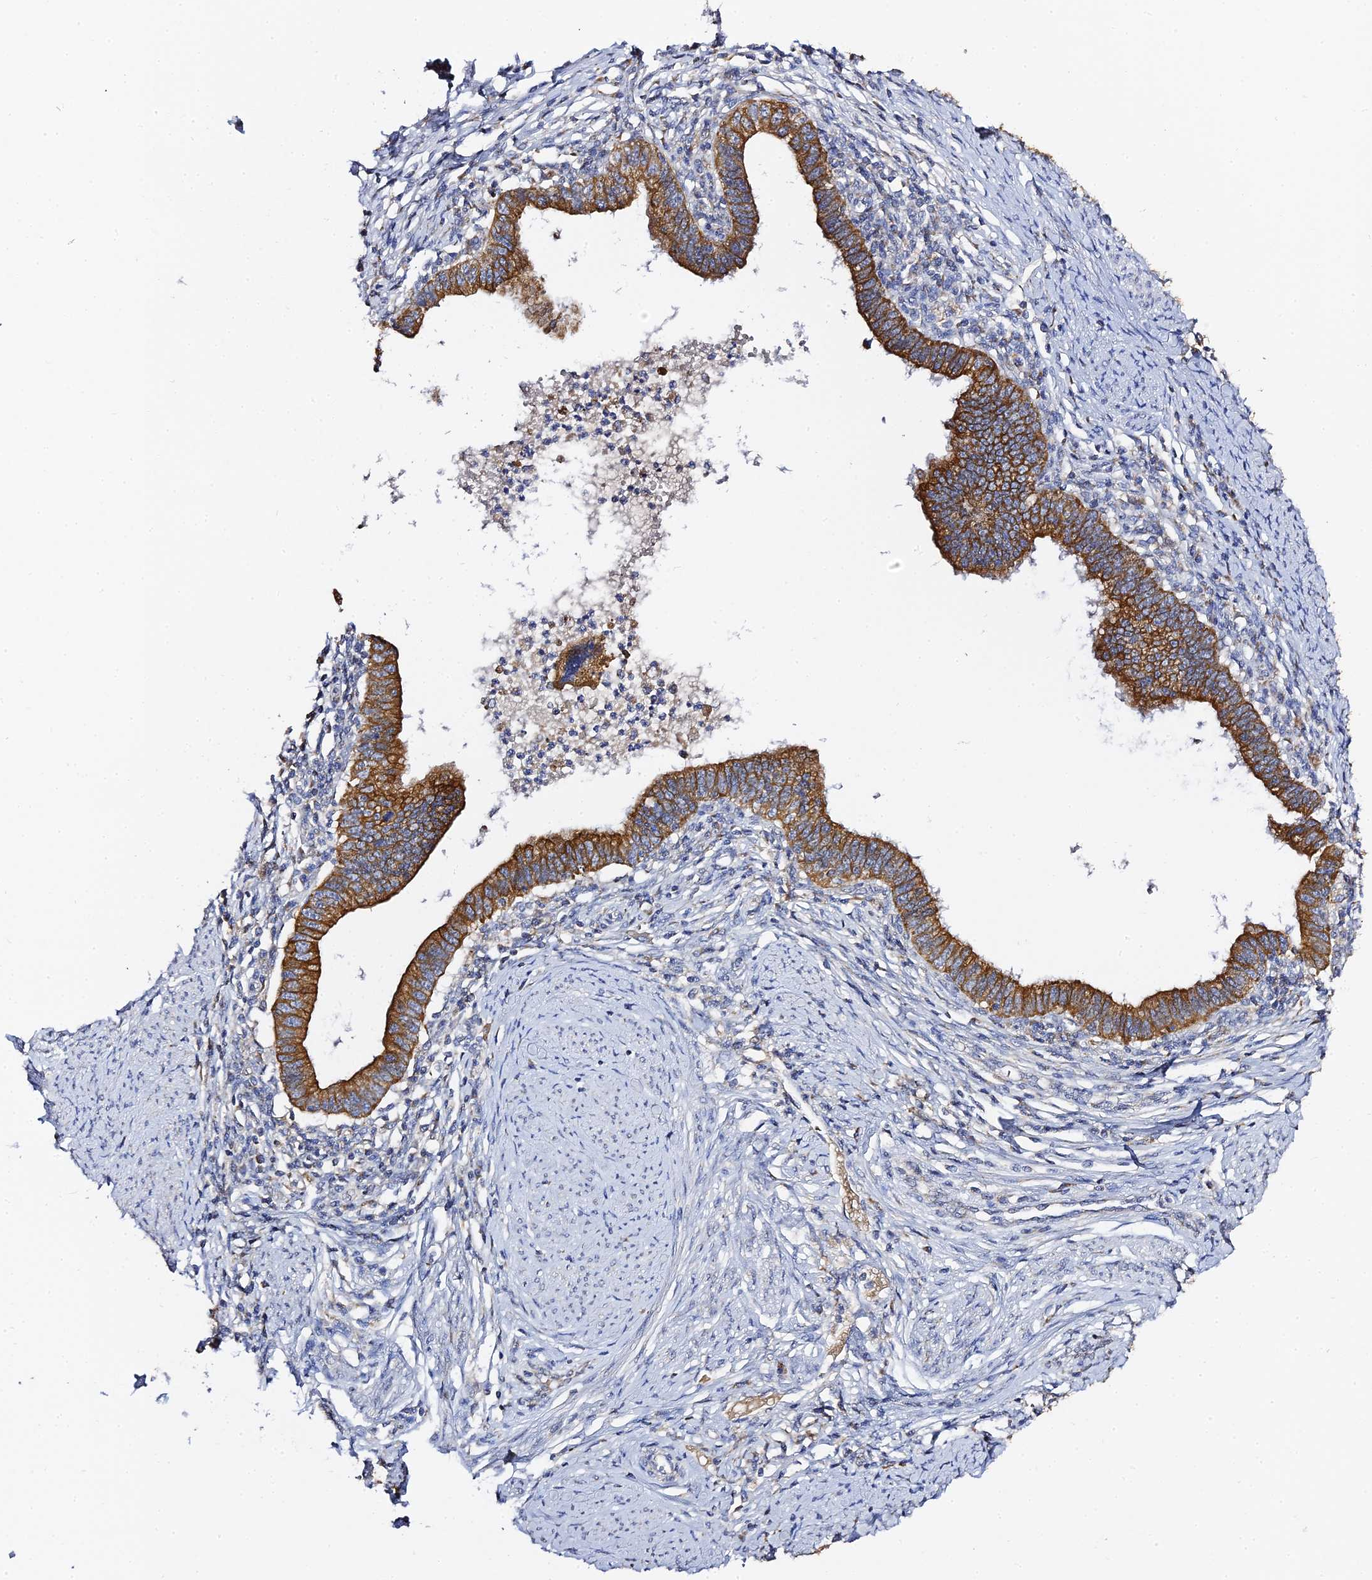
{"staining": {"intensity": "strong", "quantity": ">75%", "location": "cytoplasmic/membranous"}, "tissue": "cervical cancer", "cell_type": "Tumor cells", "image_type": "cancer", "snomed": [{"axis": "morphology", "description": "Adenocarcinoma, NOS"}, {"axis": "topography", "description": "Cervix"}], "caption": "A histopathology image of adenocarcinoma (cervical) stained for a protein demonstrates strong cytoplasmic/membranous brown staining in tumor cells. The protein is stained brown, and the nuclei are stained in blue (DAB IHC with brightfield microscopy, high magnification).", "gene": "ZXDA", "patient": {"sex": "female", "age": 36}}